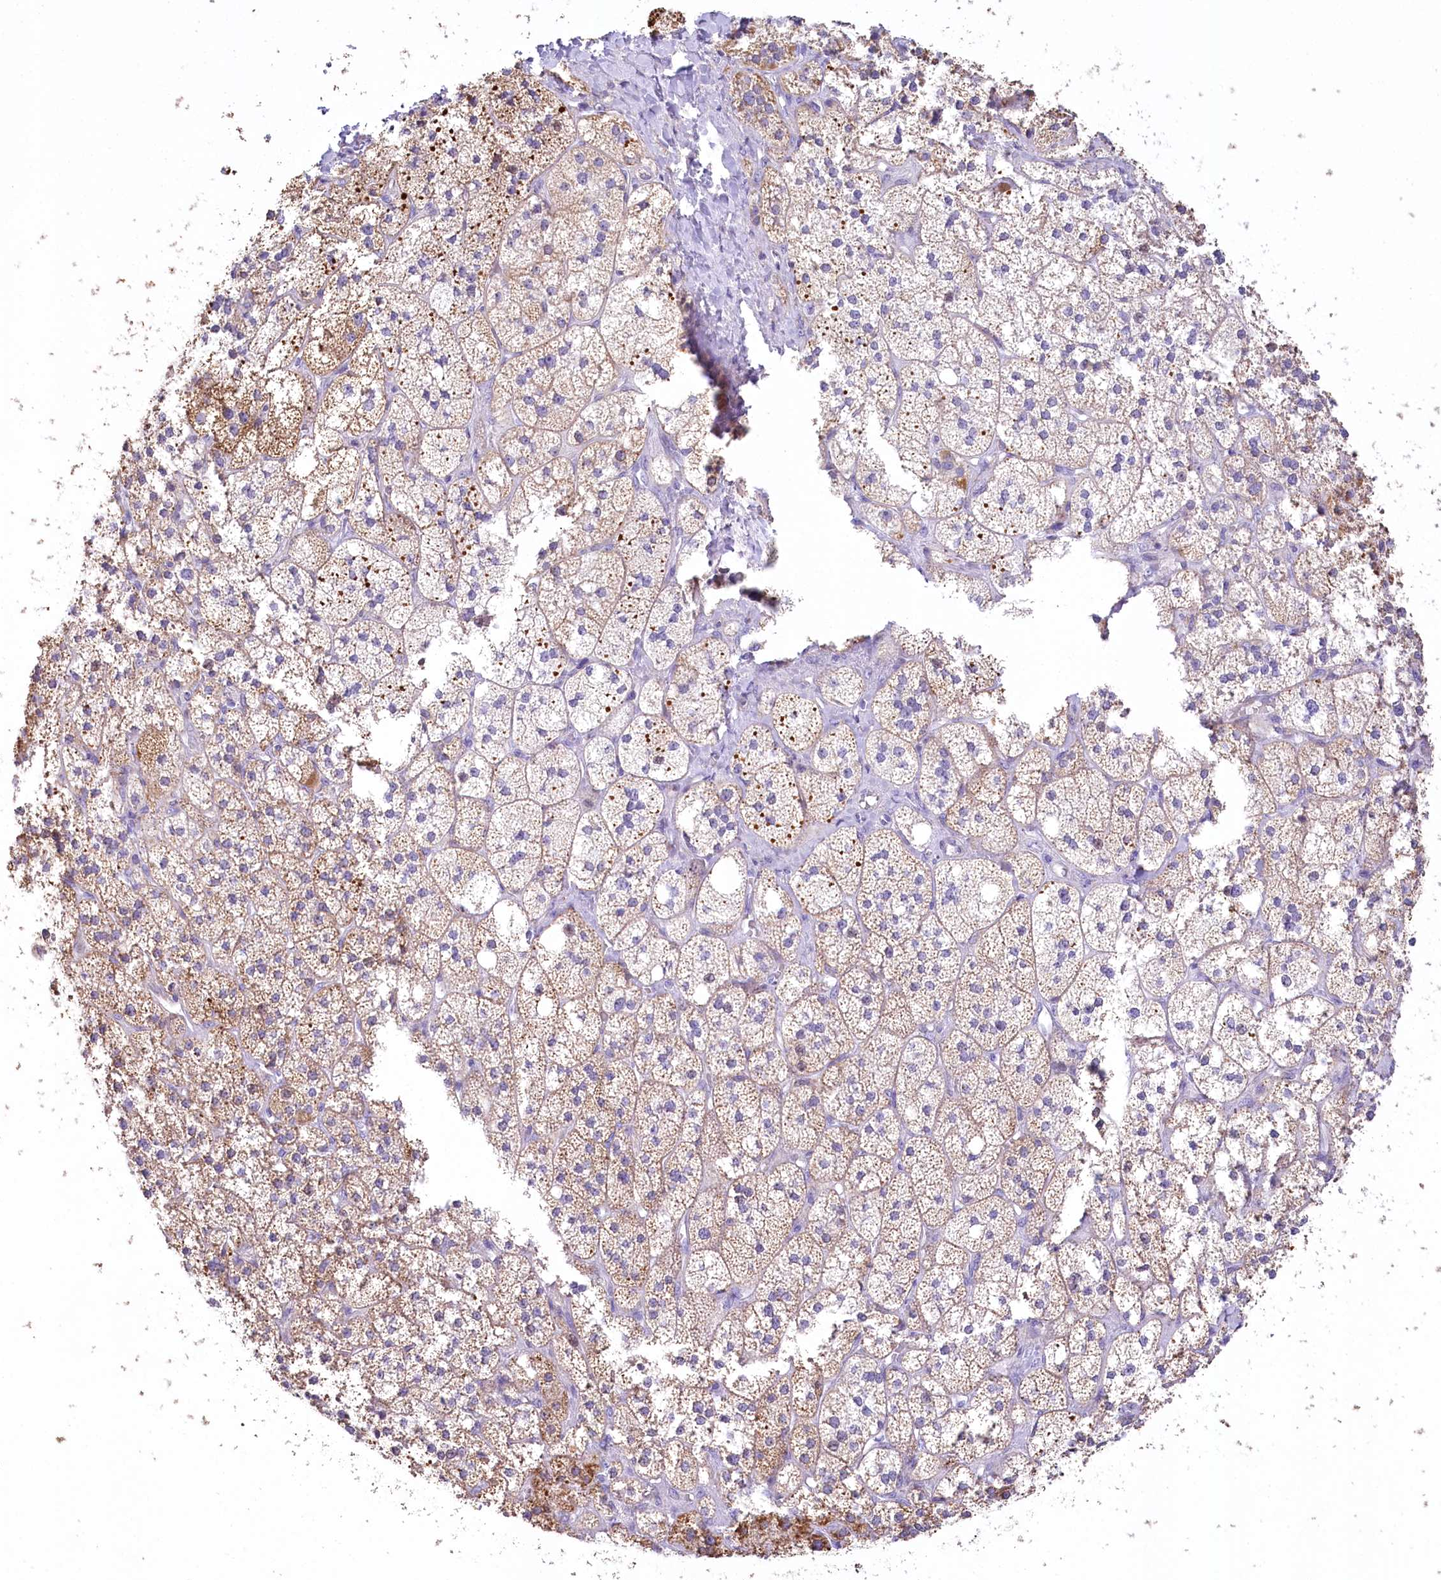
{"staining": {"intensity": "moderate", "quantity": ">75%", "location": "cytoplasmic/membranous"}, "tissue": "adrenal gland", "cell_type": "Glandular cells", "image_type": "normal", "snomed": [{"axis": "morphology", "description": "Normal tissue, NOS"}, {"axis": "topography", "description": "Adrenal gland"}], "caption": "This is an image of immunohistochemistry staining of unremarkable adrenal gland, which shows moderate staining in the cytoplasmic/membranous of glandular cells.", "gene": "SLC6A11", "patient": {"sex": "male", "age": 61}}